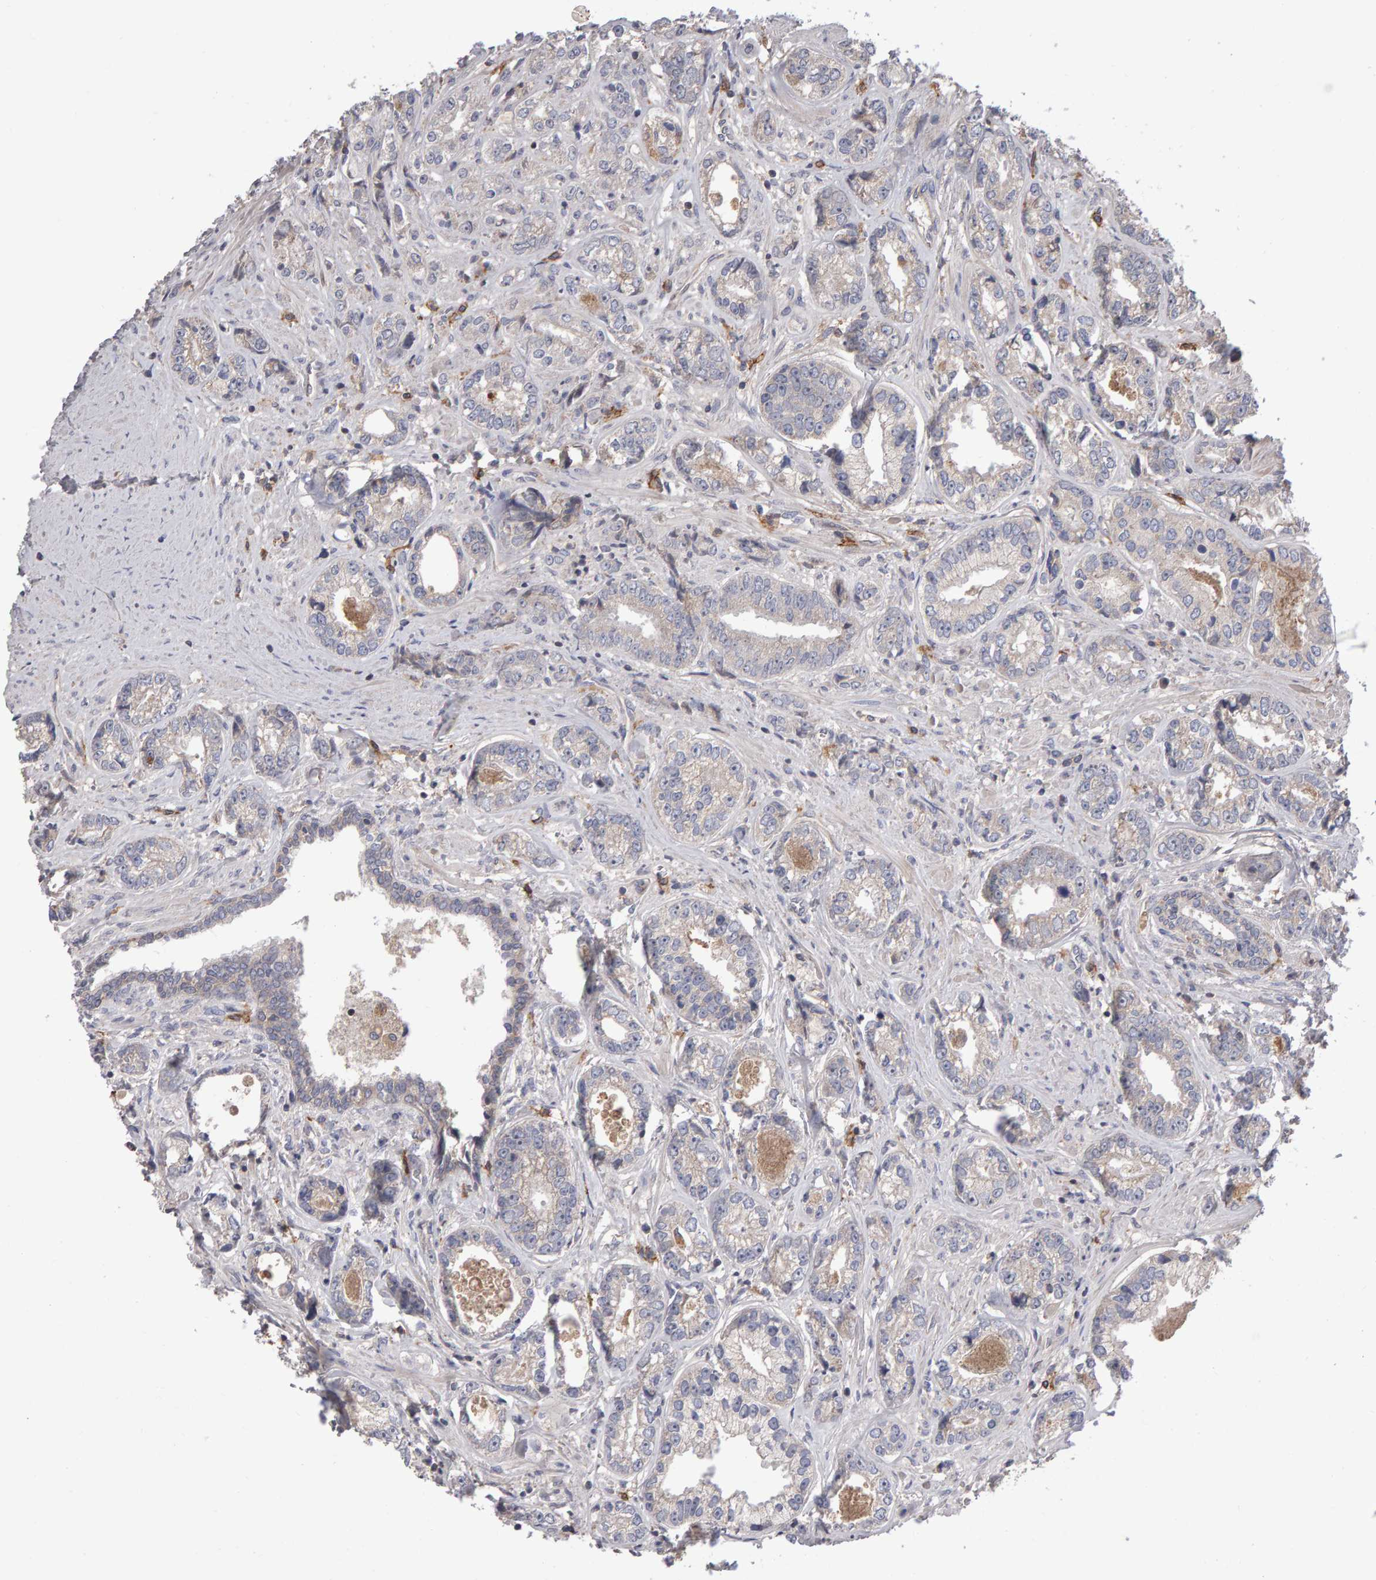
{"staining": {"intensity": "negative", "quantity": "none", "location": "none"}, "tissue": "prostate cancer", "cell_type": "Tumor cells", "image_type": "cancer", "snomed": [{"axis": "morphology", "description": "Adenocarcinoma, High grade"}, {"axis": "topography", "description": "Prostate"}], "caption": "Immunohistochemistry (IHC) of human prostate adenocarcinoma (high-grade) demonstrates no expression in tumor cells.", "gene": "PGS1", "patient": {"sex": "male", "age": 61}}